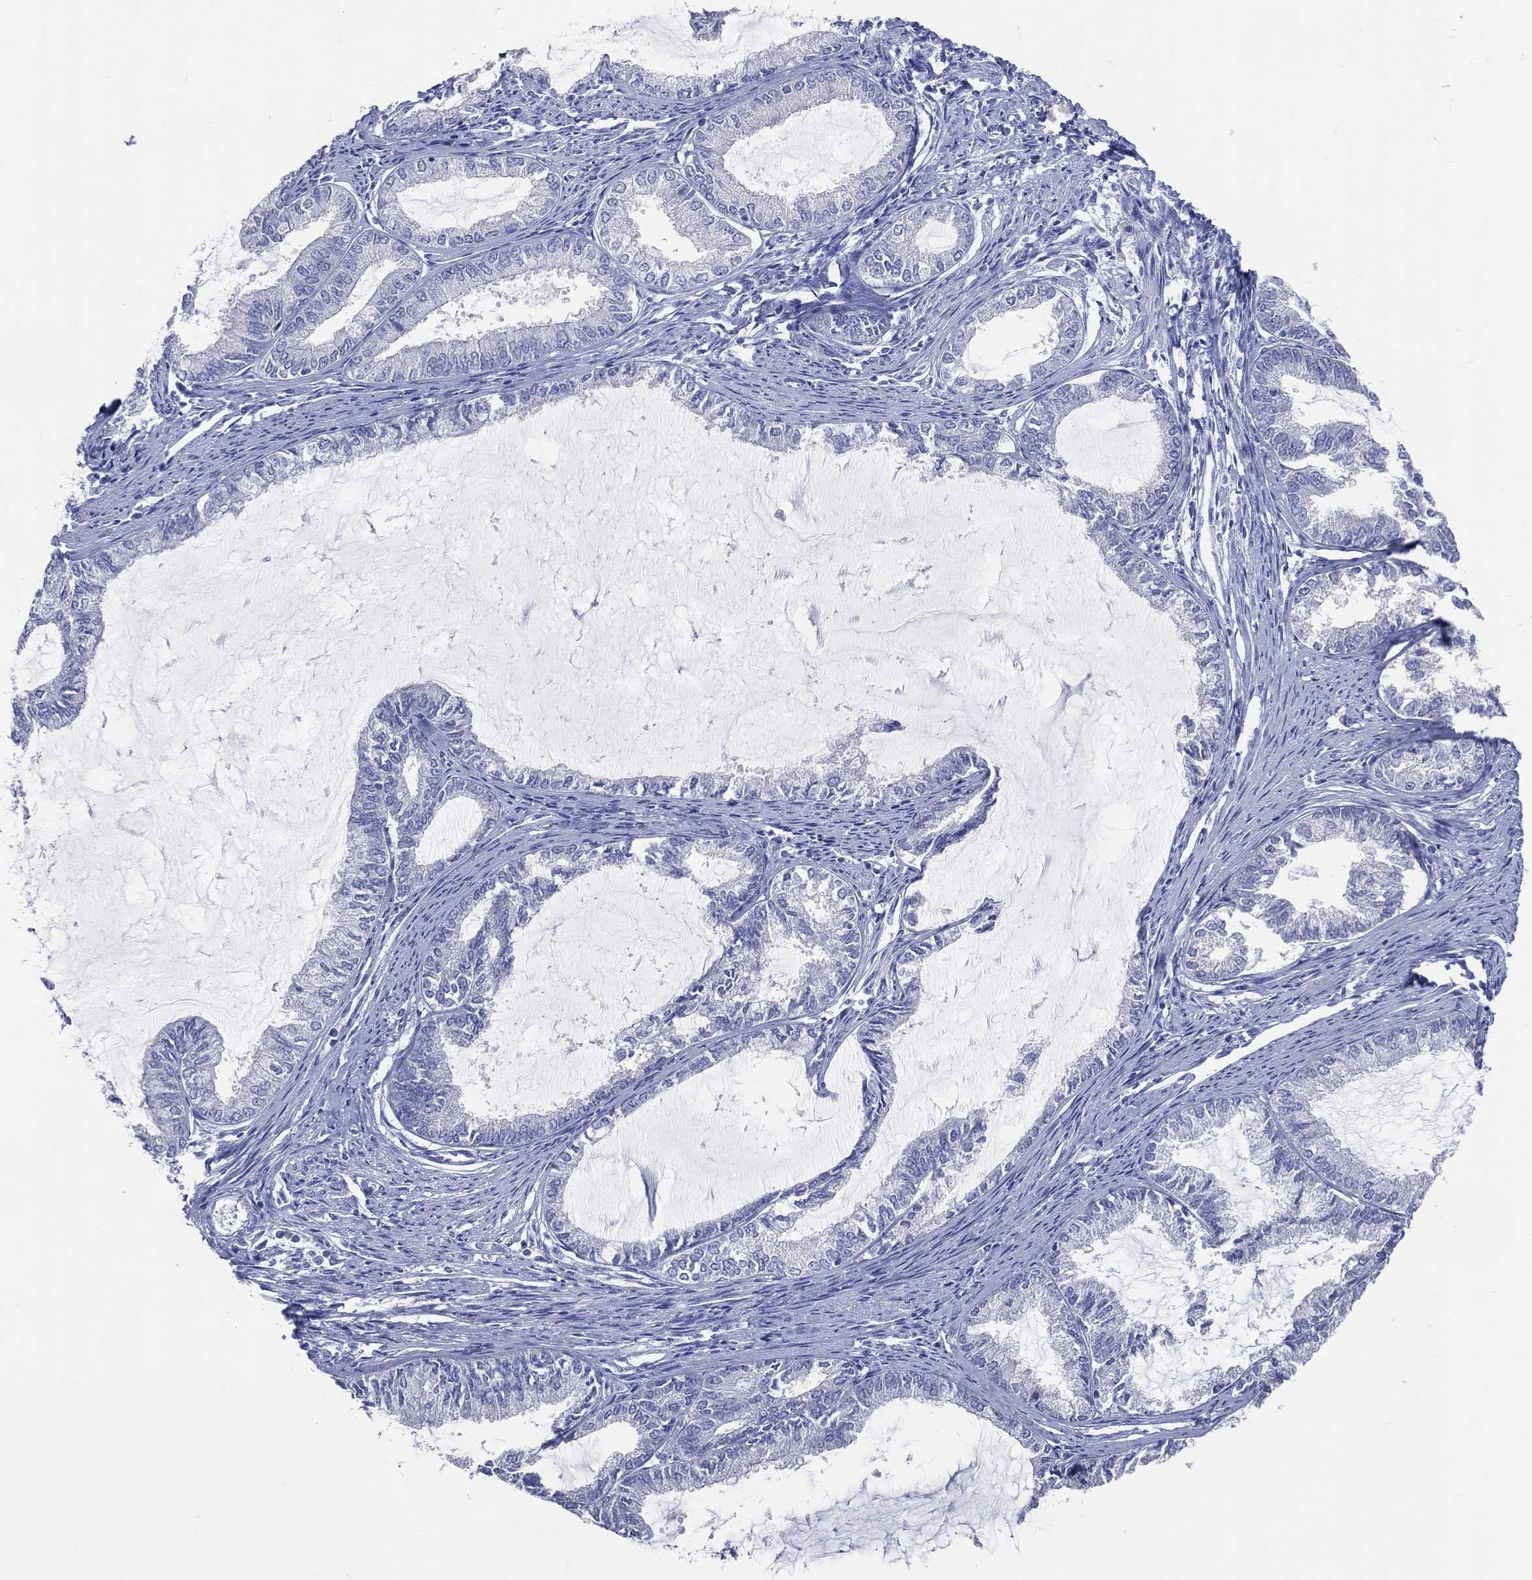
{"staining": {"intensity": "negative", "quantity": "none", "location": "none"}, "tissue": "endometrial cancer", "cell_type": "Tumor cells", "image_type": "cancer", "snomed": [{"axis": "morphology", "description": "Adenocarcinoma, NOS"}, {"axis": "topography", "description": "Endometrium"}], "caption": "An immunohistochemistry image of endometrial cancer (adenocarcinoma) is shown. There is no staining in tumor cells of endometrial cancer (adenocarcinoma).", "gene": "DNAH6", "patient": {"sex": "female", "age": 86}}